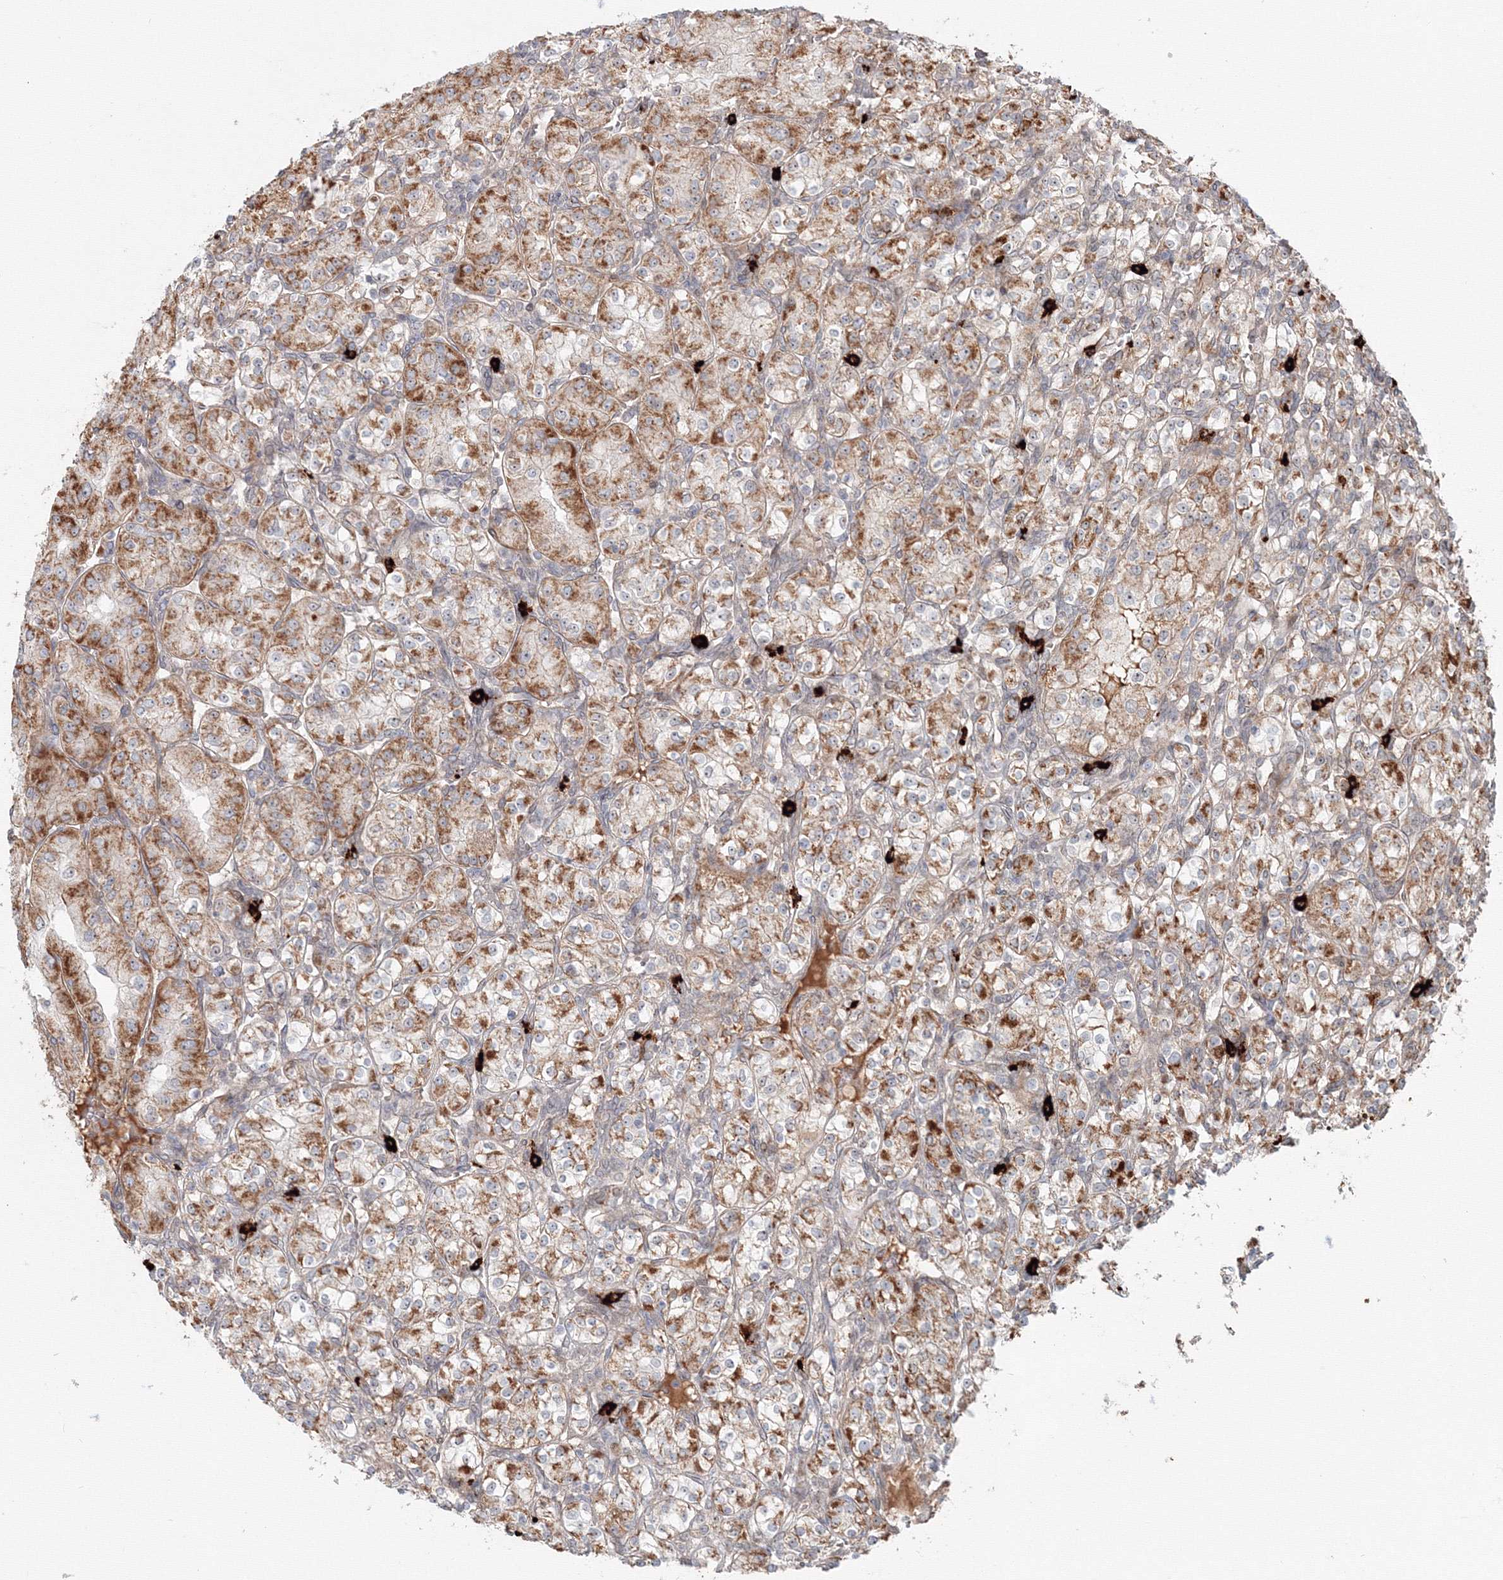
{"staining": {"intensity": "moderate", "quantity": ">75%", "location": "cytoplasmic/membranous"}, "tissue": "renal cancer", "cell_type": "Tumor cells", "image_type": "cancer", "snomed": [{"axis": "morphology", "description": "Adenocarcinoma, NOS"}, {"axis": "topography", "description": "Kidney"}], "caption": "The micrograph exhibits staining of adenocarcinoma (renal), revealing moderate cytoplasmic/membranous protein expression (brown color) within tumor cells.", "gene": "SH3PXD2A", "patient": {"sex": "male", "age": 77}}